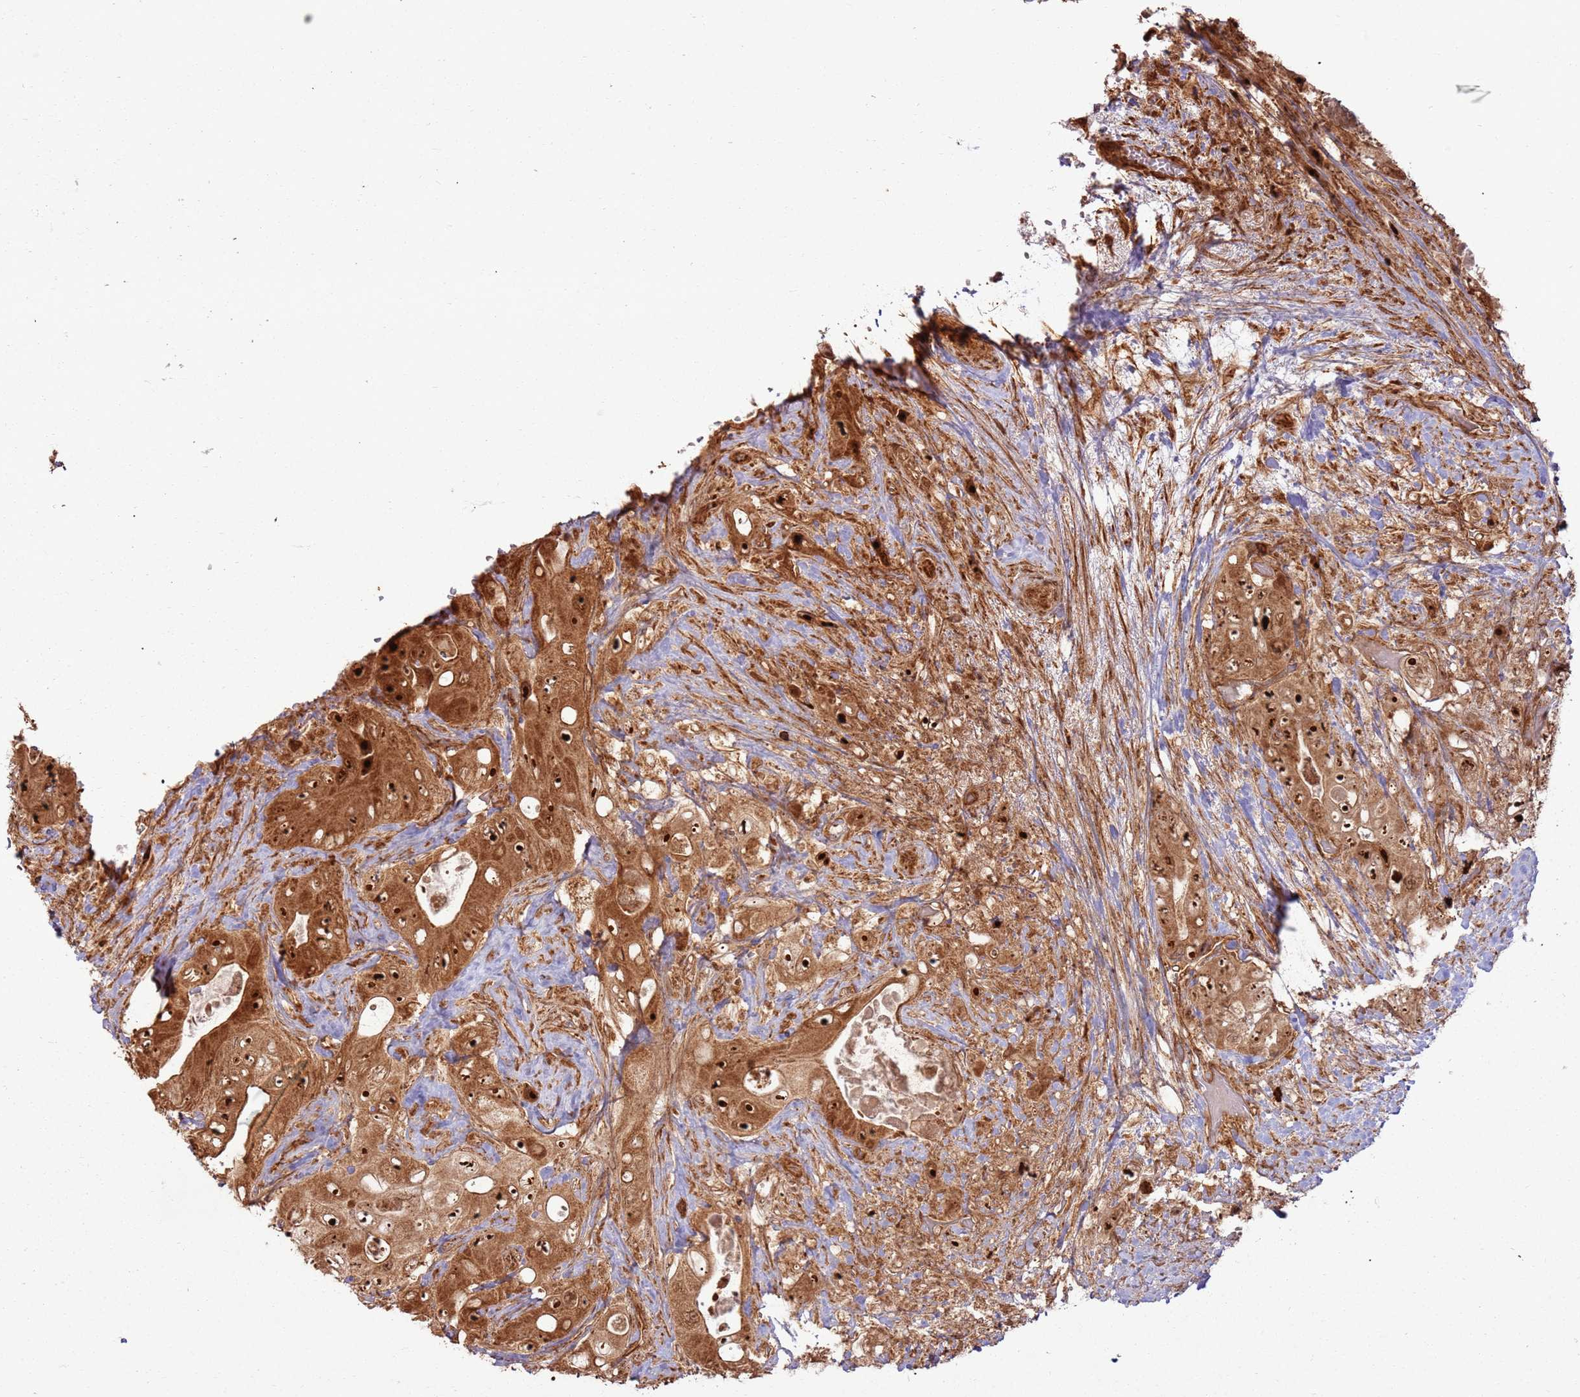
{"staining": {"intensity": "strong", "quantity": ">75%", "location": "cytoplasmic/membranous,nuclear"}, "tissue": "colorectal cancer", "cell_type": "Tumor cells", "image_type": "cancer", "snomed": [{"axis": "morphology", "description": "Adenocarcinoma, NOS"}, {"axis": "topography", "description": "Colon"}], "caption": "Colorectal adenocarcinoma stained for a protein (brown) displays strong cytoplasmic/membranous and nuclear positive positivity in approximately >75% of tumor cells.", "gene": "TBC1D13", "patient": {"sex": "female", "age": 46}}